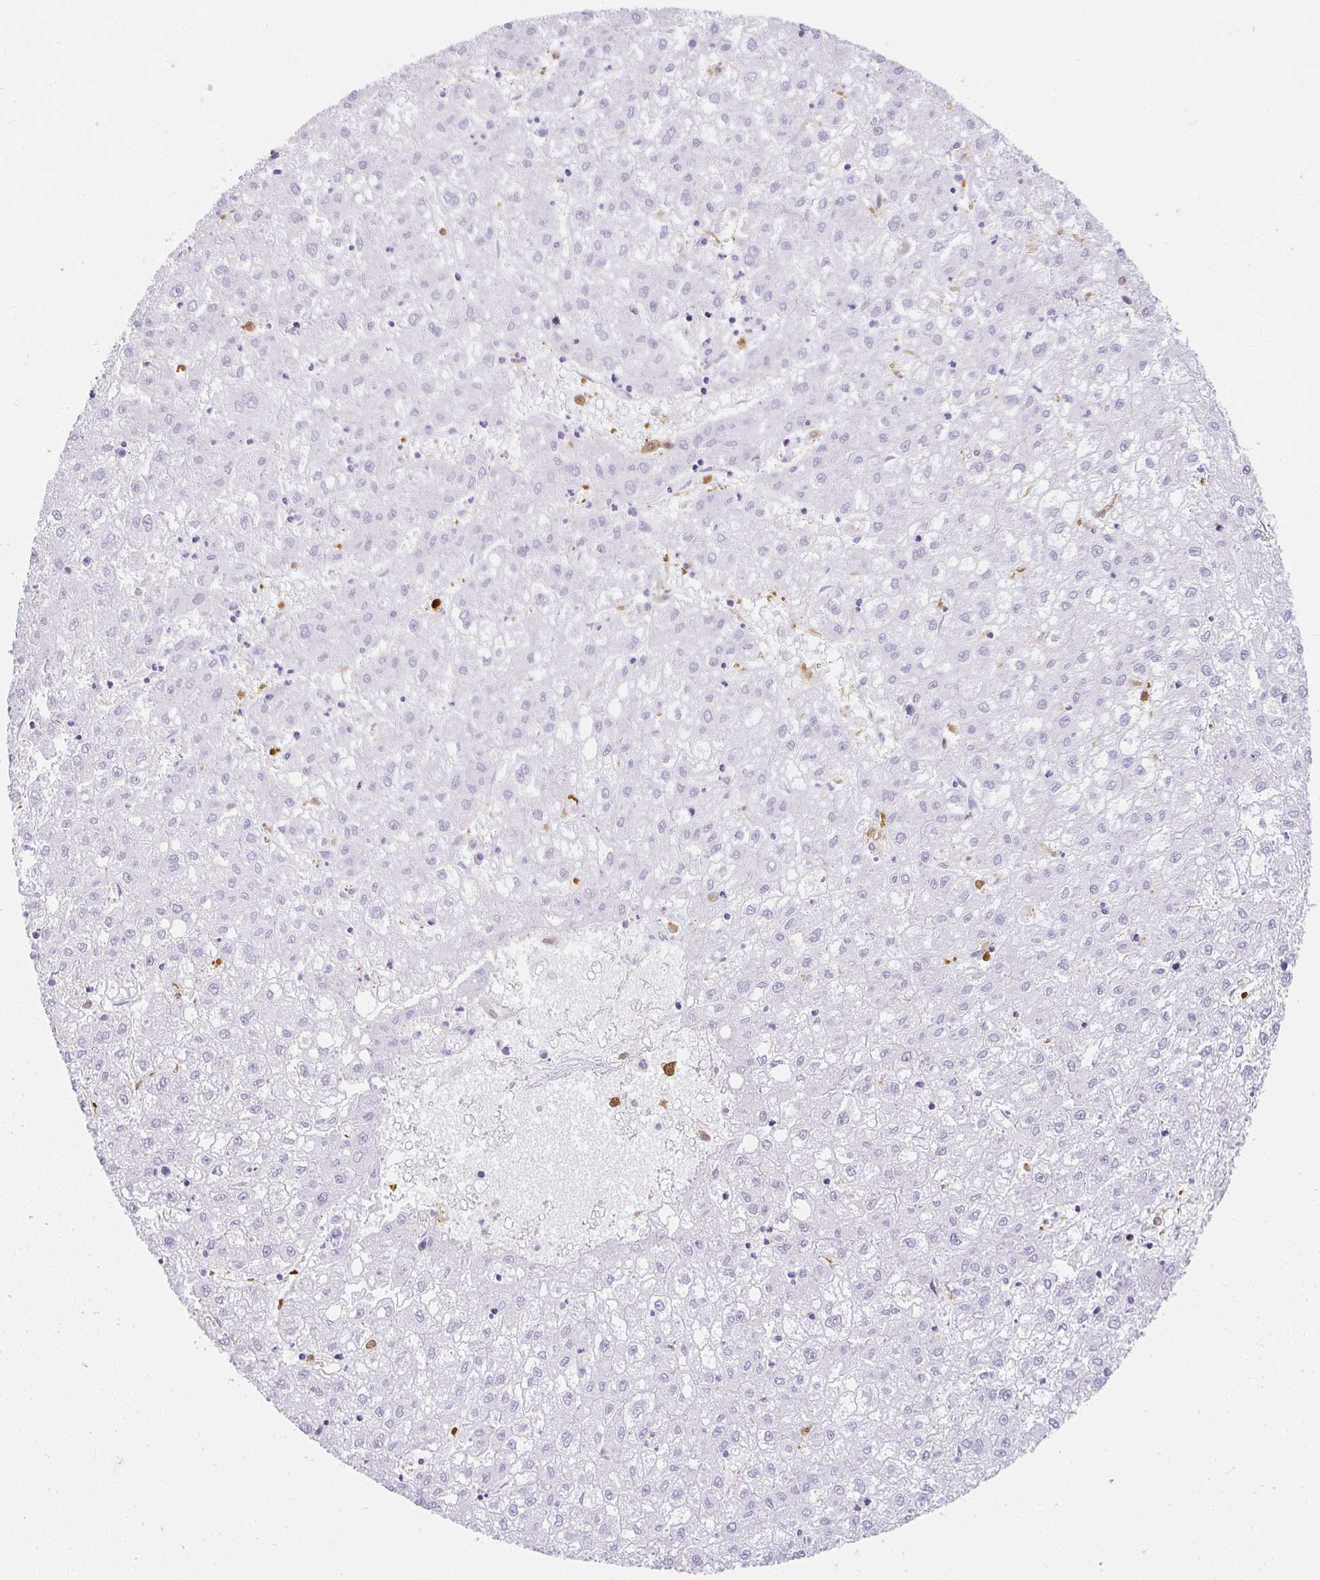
{"staining": {"intensity": "negative", "quantity": "none", "location": "none"}, "tissue": "liver cancer", "cell_type": "Tumor cells", "image_type": "cancer", "snomed": [{"axis": "morphology", "description": "Carcinoma, Hepatocellular, NOS"}, {"axis": "topography", "description": "Liver"}], "caption": "The histopathology image reveals no significant positivity in tumor cells of hepatocellular carcinoma (liver).", "gene": "HK3", "patient": {"sex": "male", "age": 72}}